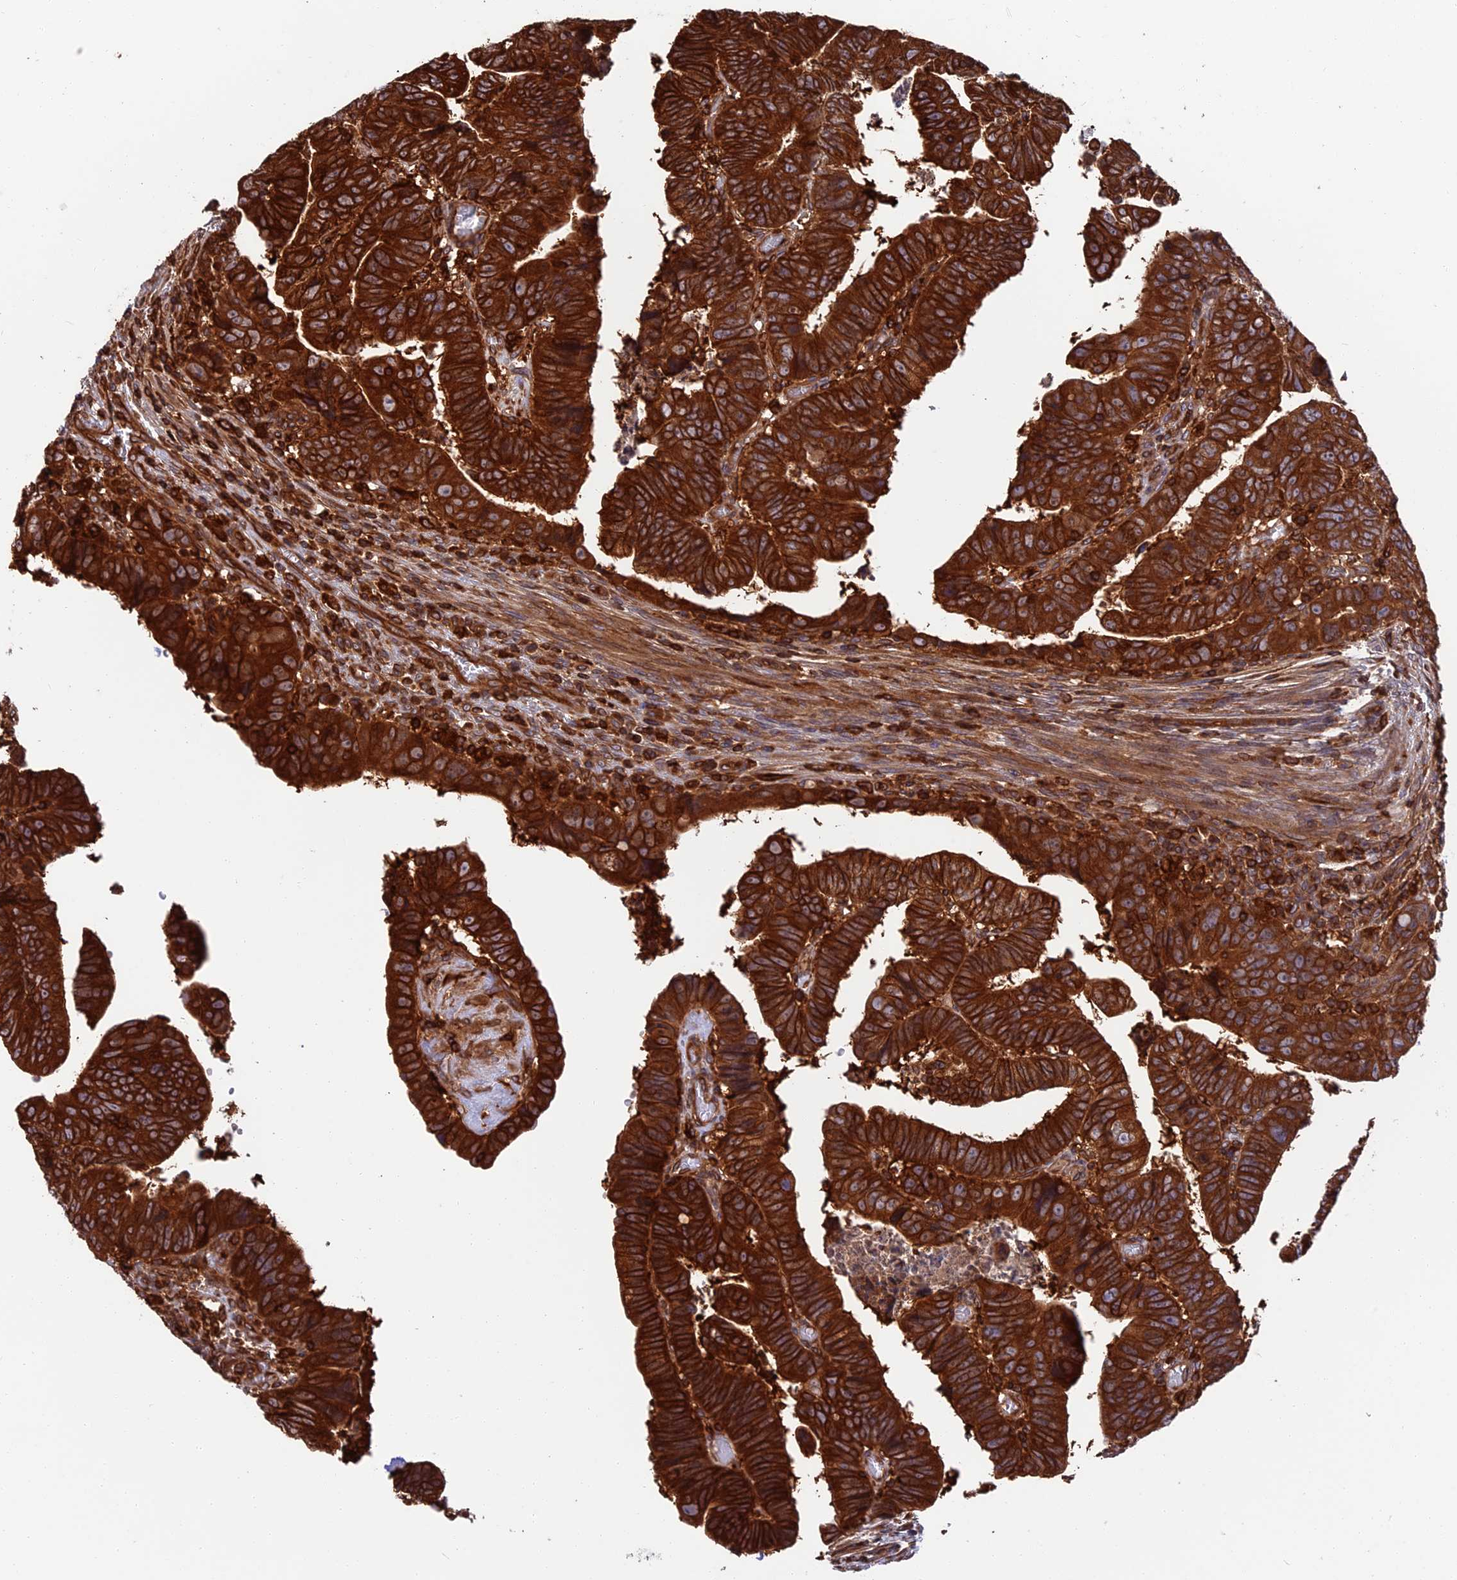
{"staining": {"intensity": "strong", "quantity": ">75%", "location": "cytoplasmic/membranous"}, "tissue": "colorectal cancer", "cell_type": "Tumor cells", "image_type": "cancer", "snomed": [{"axis": "morphology", "description": "Normal tissue, NOS"}, {"axis": "morphology", "description": "Adenocarcinoma, NOS"}, {"axis": "topography", "description": "Rectum"}], "caption": "Adenocarcinoma (colorectal) stained for a protein reveals strong cytoplasmic/membranous positivity in tumor cells.", "gene": "WDR1", "patient": {"sex": "female", "age": 65}}